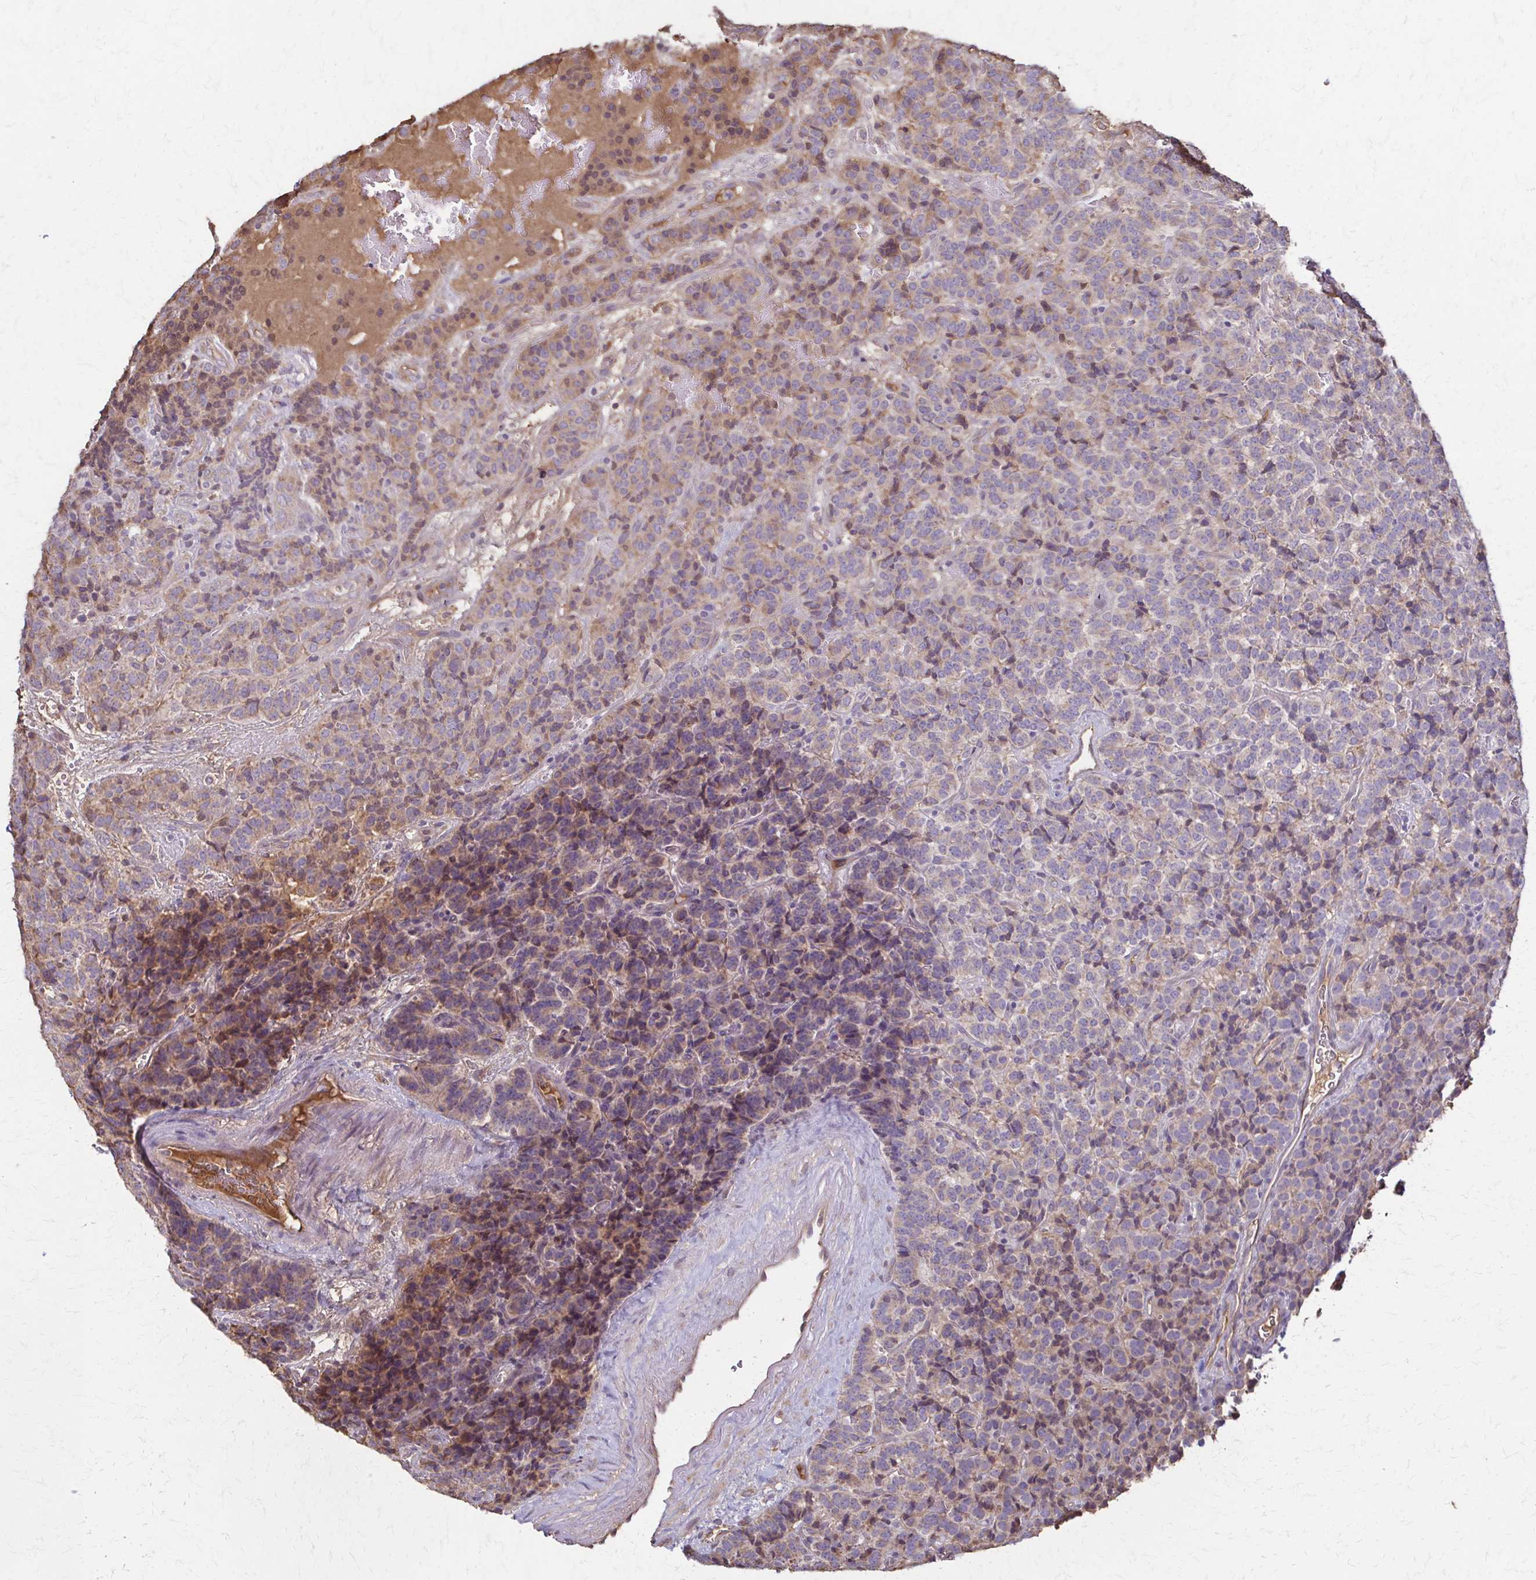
{"staining": {"intensity": "weak", "quantity": "25%-75%", "location": "cytoplasmic/membranous"}, "tissue": "carcinoid", "cell_type": "Tumor cells", "image_type": "cancer", "snomed": [{"axis": "morphology", "description": "Carcinoid, malignant, NOS"}, {"axis": "topography", "description": "Pancreas"}], "caption": "IHC image of neoplastic tissue: carcinoid (malignant) stained using immunohistochemistry reveals low levels of weak protein expression localized specifically in the cytoplasmic/membranous of tumor cells, appearing as a cytoplasmic/membranous brown color.", "gene": "IL18BP", "patient": {"sex": "male", "age": 36}}